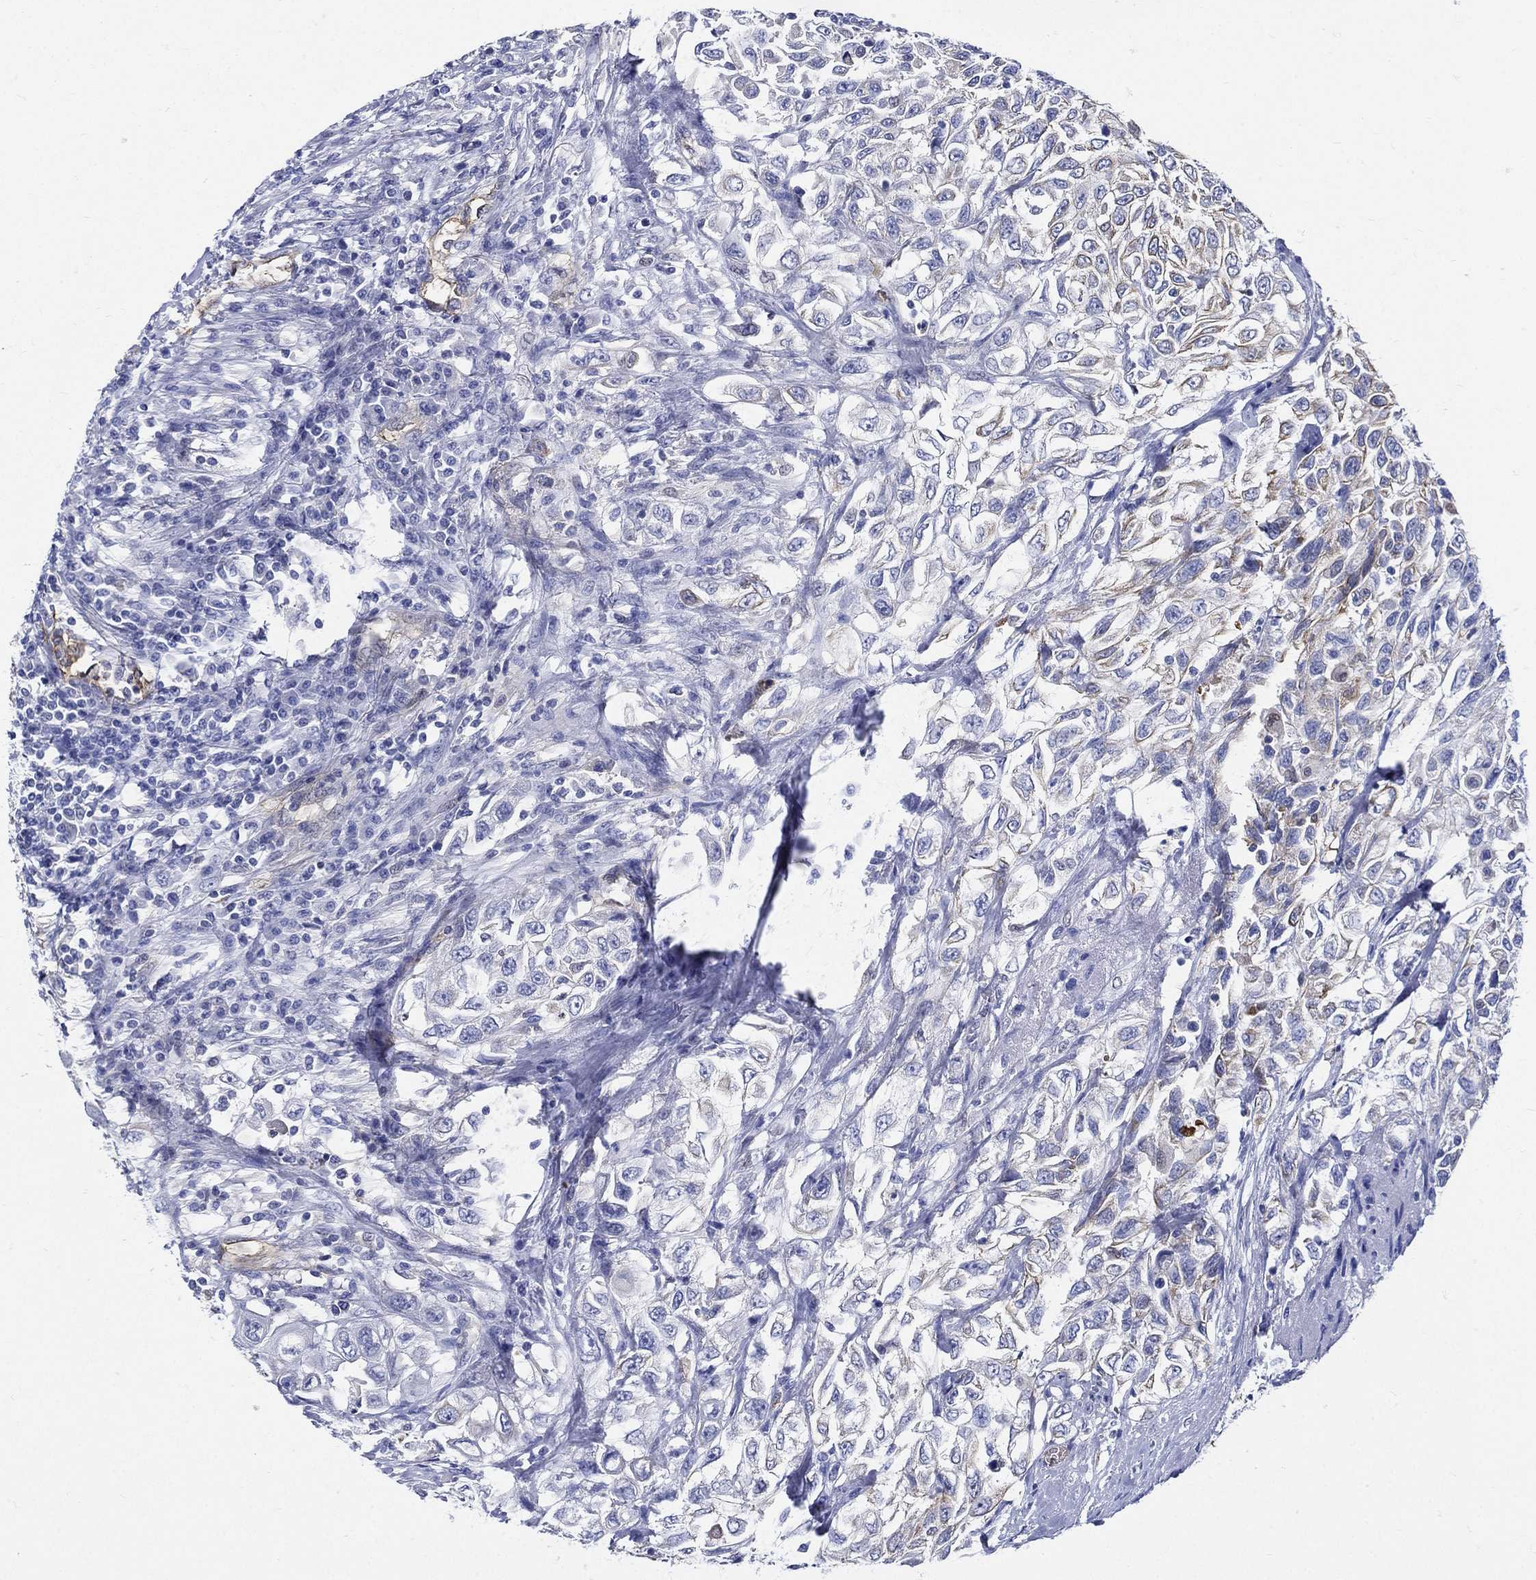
{"staining": {"intensity": "negative", "quantity": "none", "location": "none"}, "tissue": "urothelial cancer", "cell_type": "Tumor cells", "image_type": "cancer", "snomed": [{"axis": "morphology", "description": "Urothelial carcinoma, High grade"}, {"axis": "topography", "description": "Urinary bladder"}], "caption": "Human urothelial cancer stained for a protein using IHC reveals no positivity in tumor cells.", "gene": "NEDD9", "patient": {"sex": "female", "age": 56}}